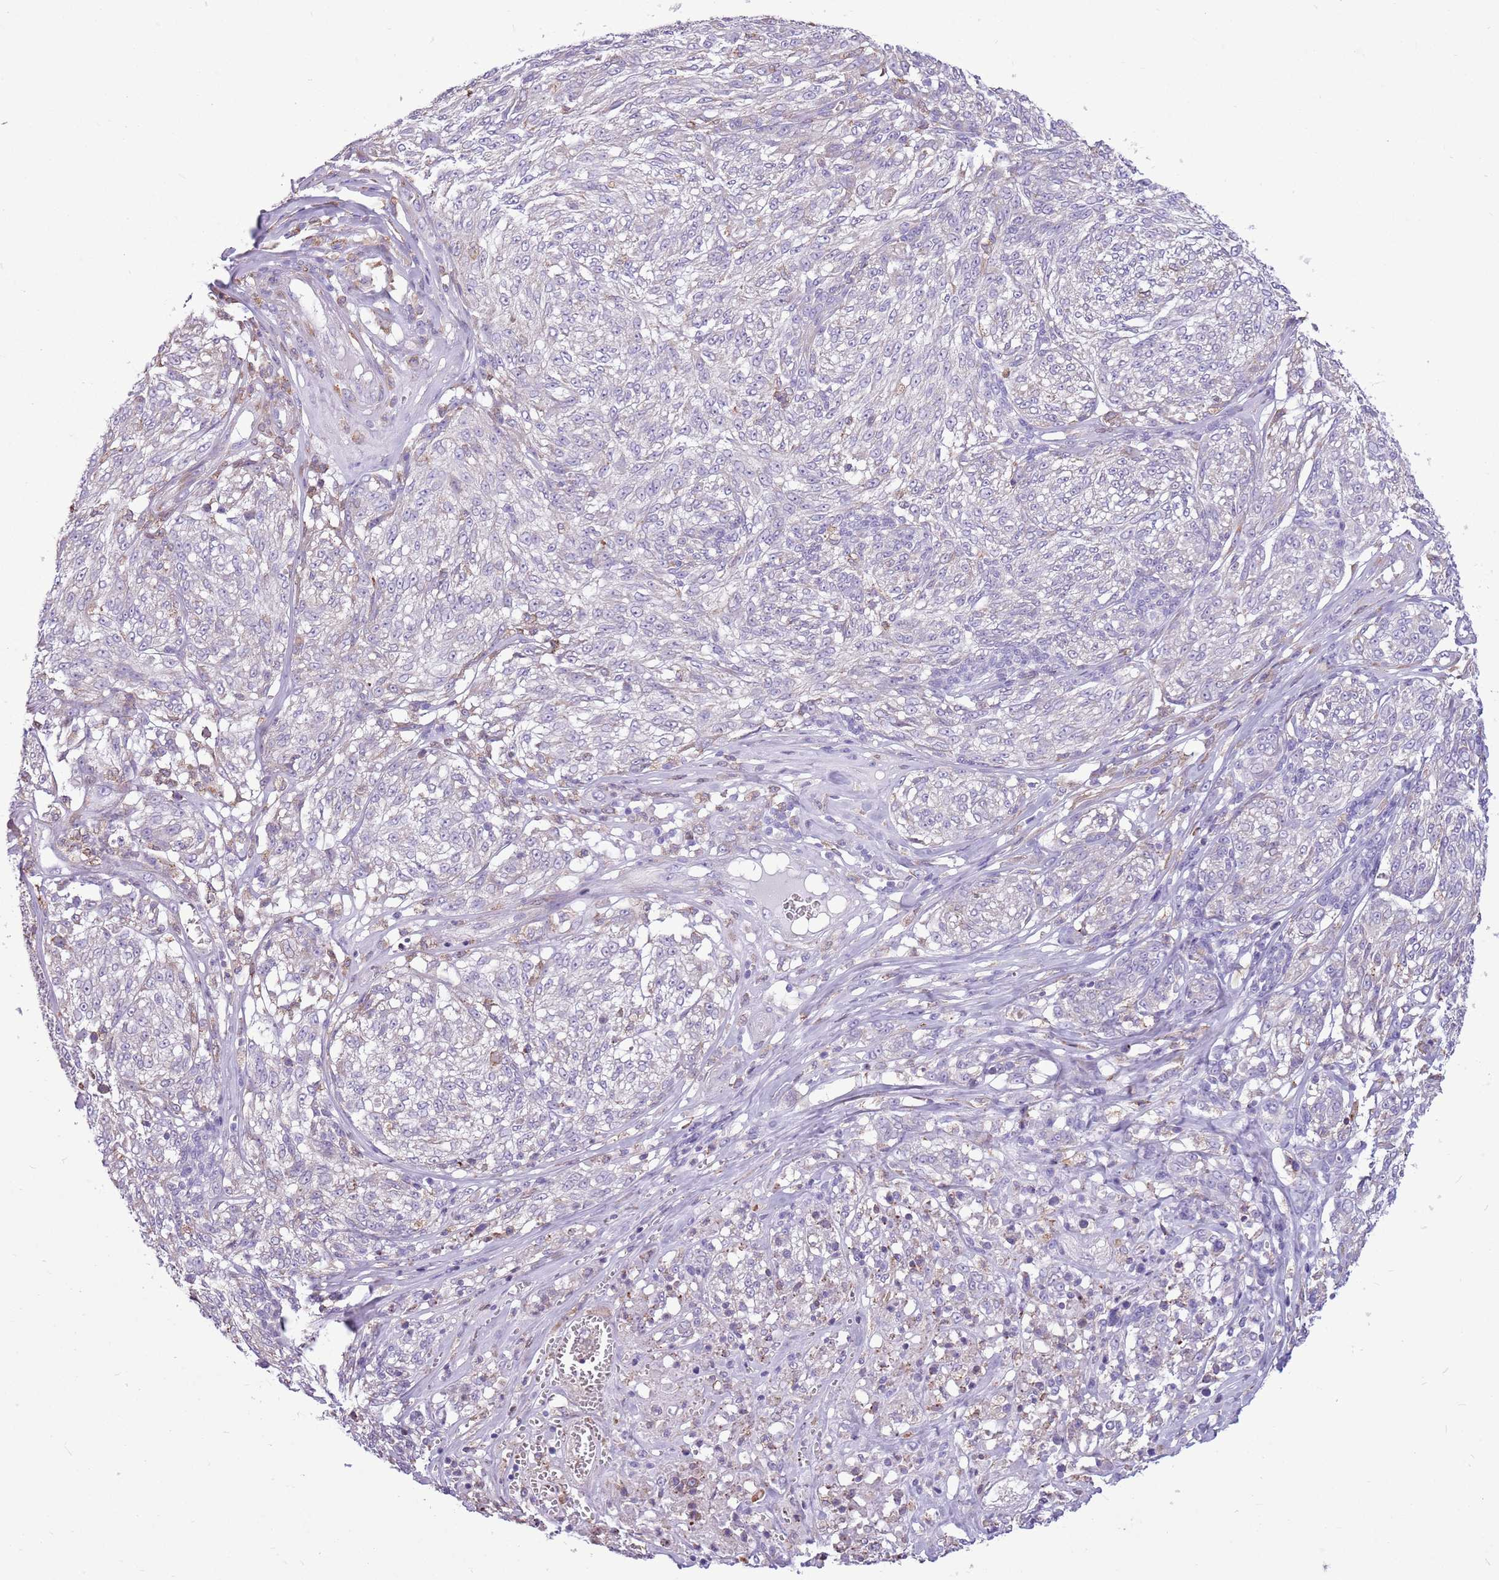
{"staining": {"intensity": "negative", "quantity": "none", "location": "none"}, "tissue": "melanoma", "cell_type": "Tumor cells", "image_type": "cancer", "snomed": [{"axis": "morphology", "description": "Malignant melanoma, NOS"}, {"axis": "topography", "description": "Skin"}], "caption": "A photomicrograph of human melanoma is negative for staining in tumor cells.", "gene": "KCTD19", "patient": {"sex": "female", "age": 63}}